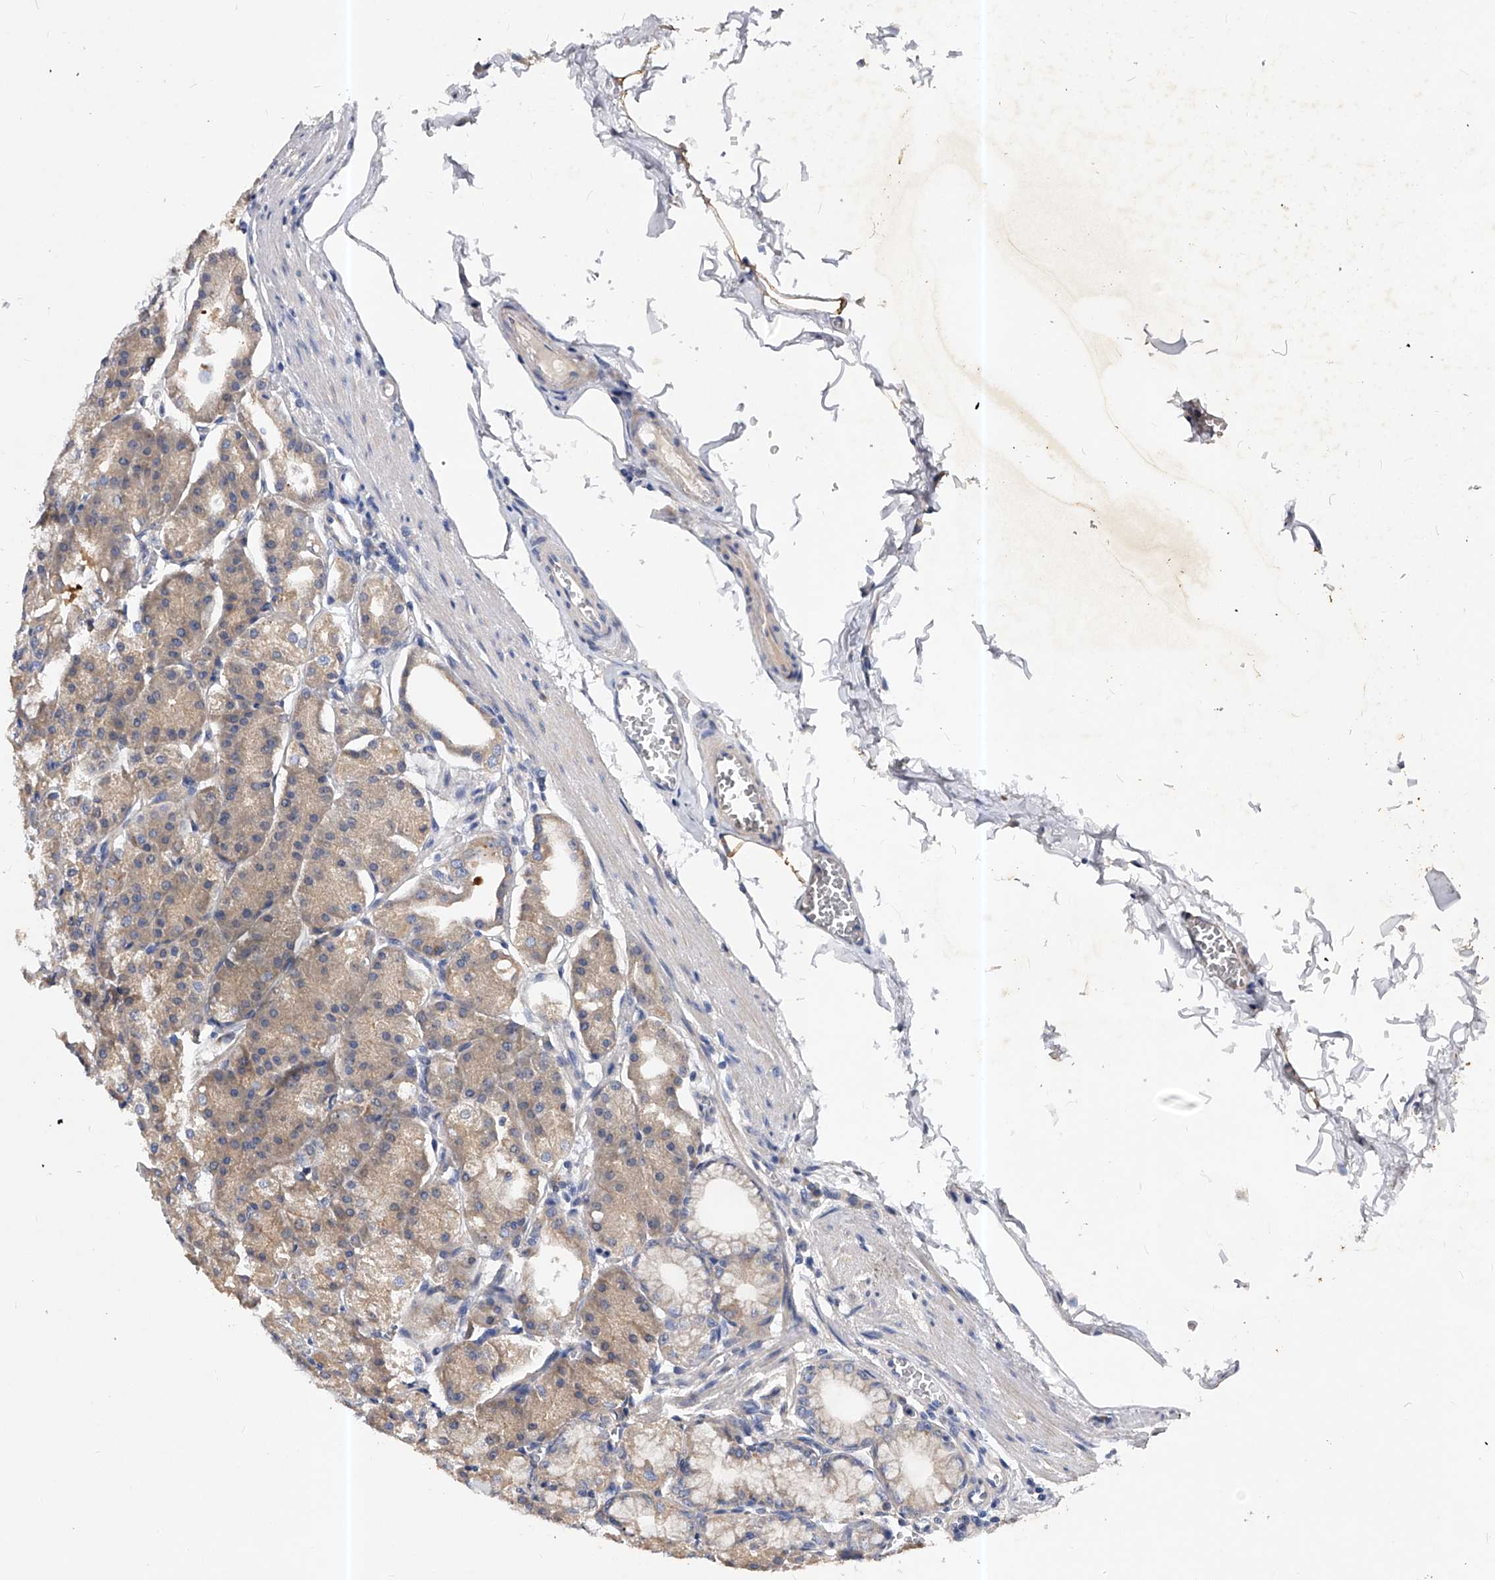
{"staining": {"intensity": "weak", "quantity": "25%-75%", "location": "cytoplasmic/membranous"}, "tissue": "stomach", "cell_type": "Glandular cells", "image_type": "normal", "snomed": [{"axis": "morphology", "description": "Normal tissue, NOS"}, {"axis": "topography", "description": "Stomach, lower"}], "caption": "Immunohistochemical staining of unremarkable stomach displays 25%-75% levels of weak cytoplasmic/membranous protein positivity in approximately 25%-75% of glandular cells.", "gene": "PPP5C", "patient": {"sex": "male", "age": 71}}